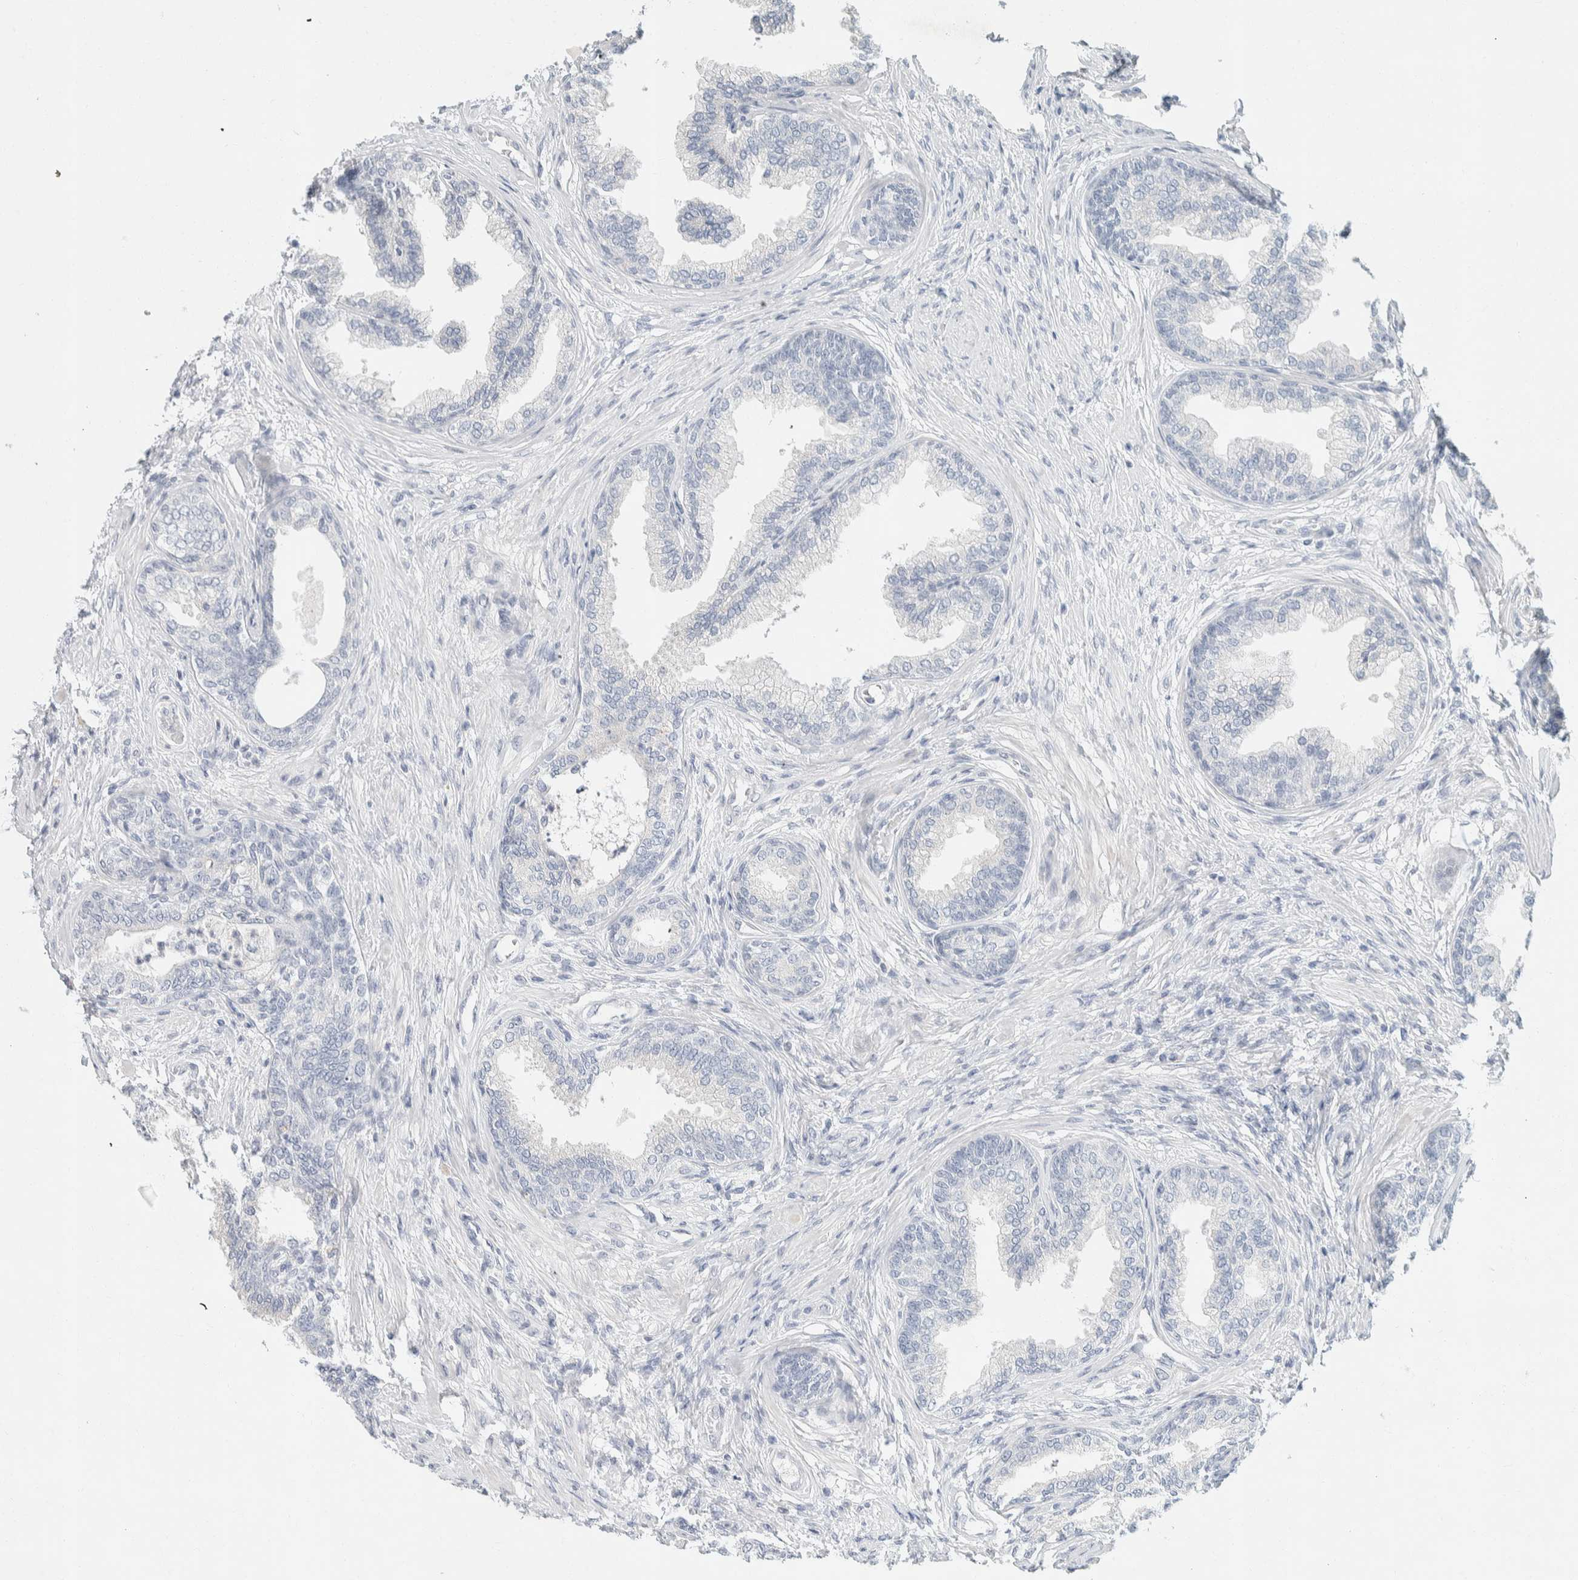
{"staining": {"intensity": "negative", "quantity": "none", "location": "none"}, "tissue": "prostate", "cell_type": "Glandular cells", "image_type": "normal", "snomed": [{"axis": "morphology", "description": "Normal tissue, NOS"}, {"axis": "topography", "description": "Prostate"}], "caption": "Image shows no significant protein expression in glandular cells of normal prostate.", "gene": "ALOX12B", "patient": {"sex": "male", "age": 76}}